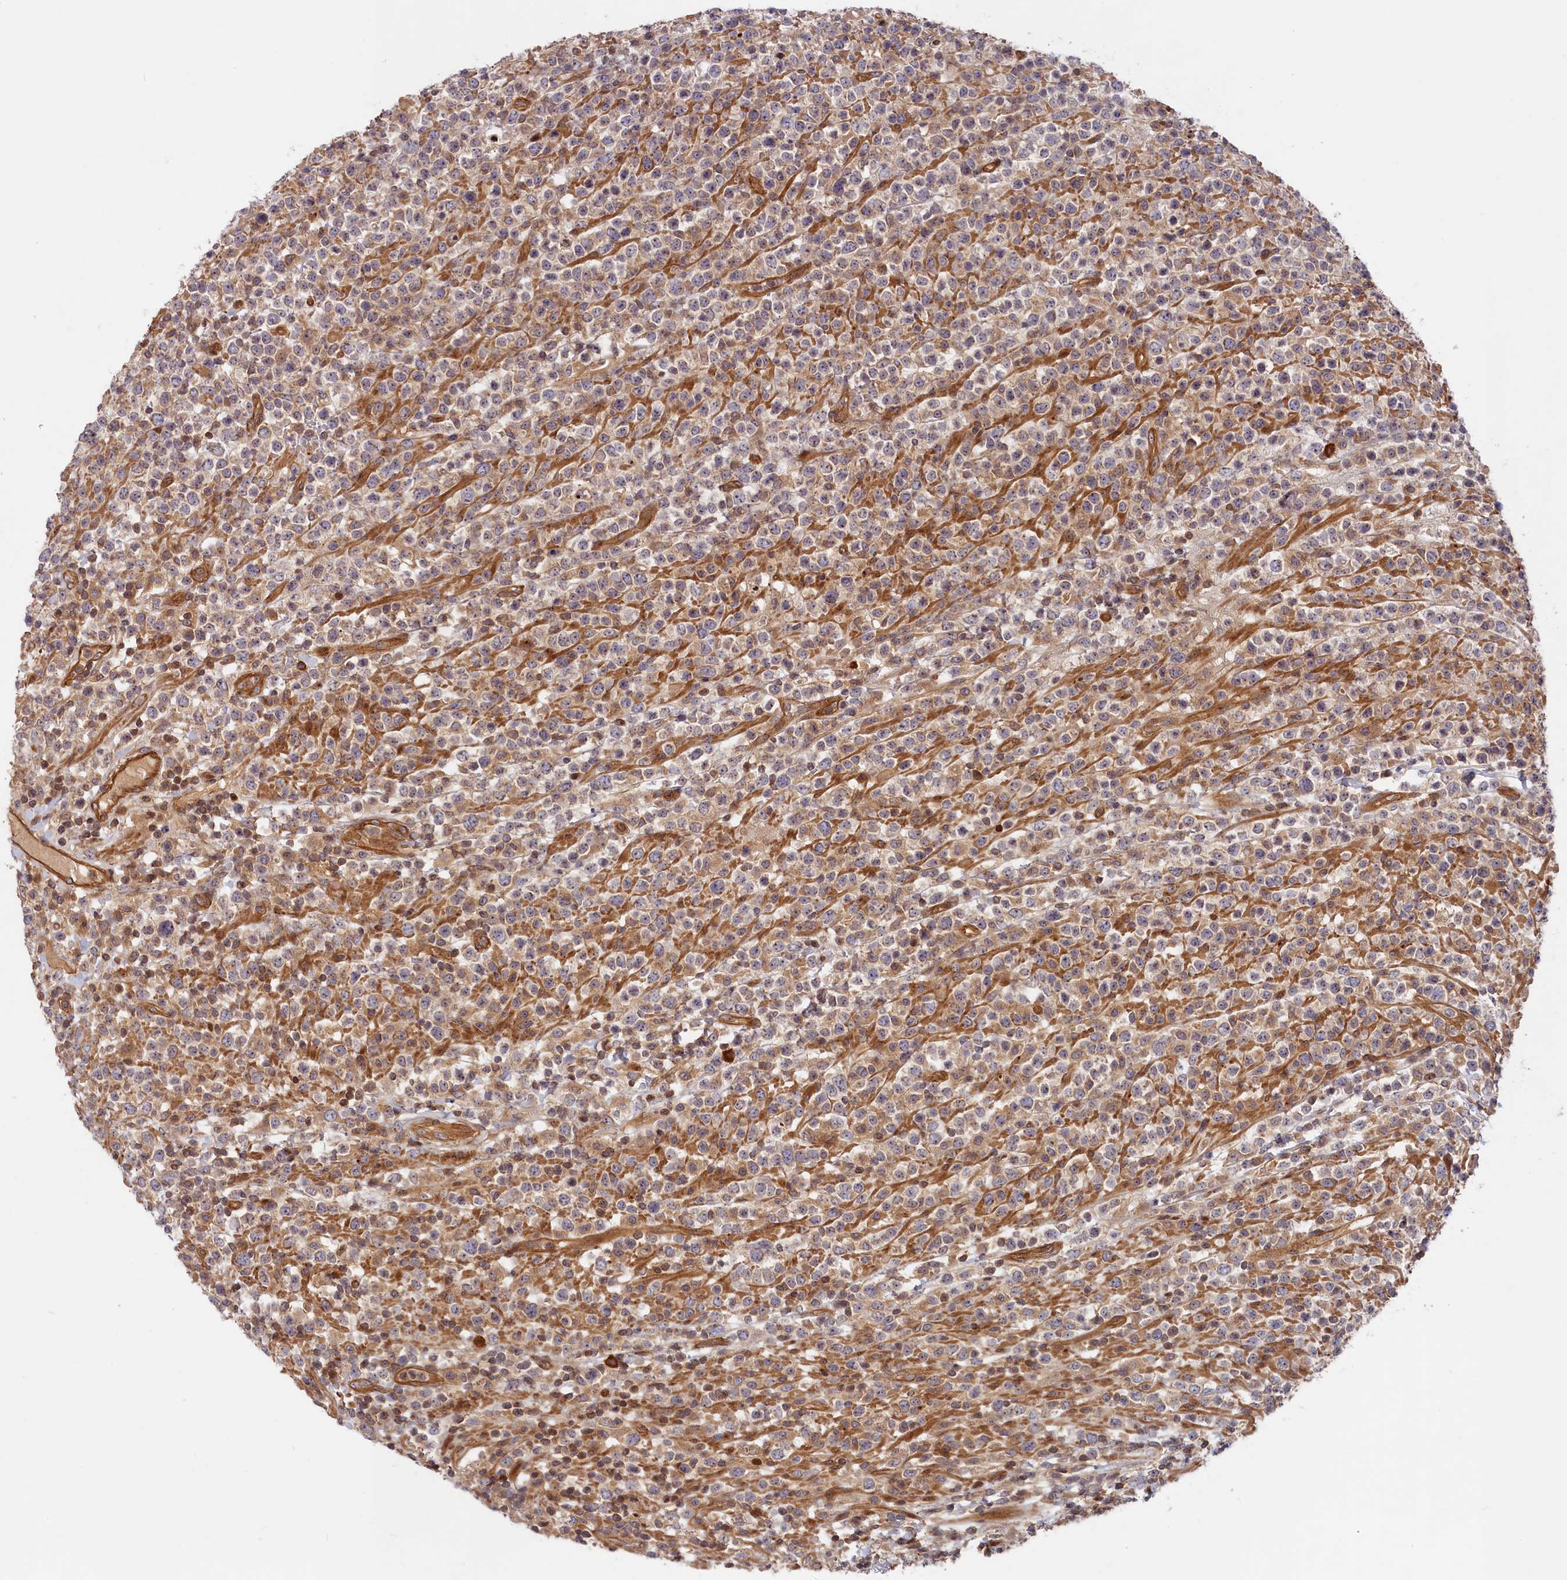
{"staining": {"intensity": "negative", "quantity": "none", "location": "none"}, "tissue": "lymphoma", "cell_type": "Tumor cells", "image_type": "cancer", "snomed": [{"axis": "morphology", "description": "Malignant lymphoma, non-Hodgkin's type, High grade"}, {"axis": "topography", "description": "Colon"}], "caption": "Immunohistochemistry of lymphoma reveals no expression in tumor cells. (DAB (3,3'-diaminobenzidine) immunohistochemistry, high magnification).", "gene": "CEP44", "patient": {"sex": "female", "age": 53}}